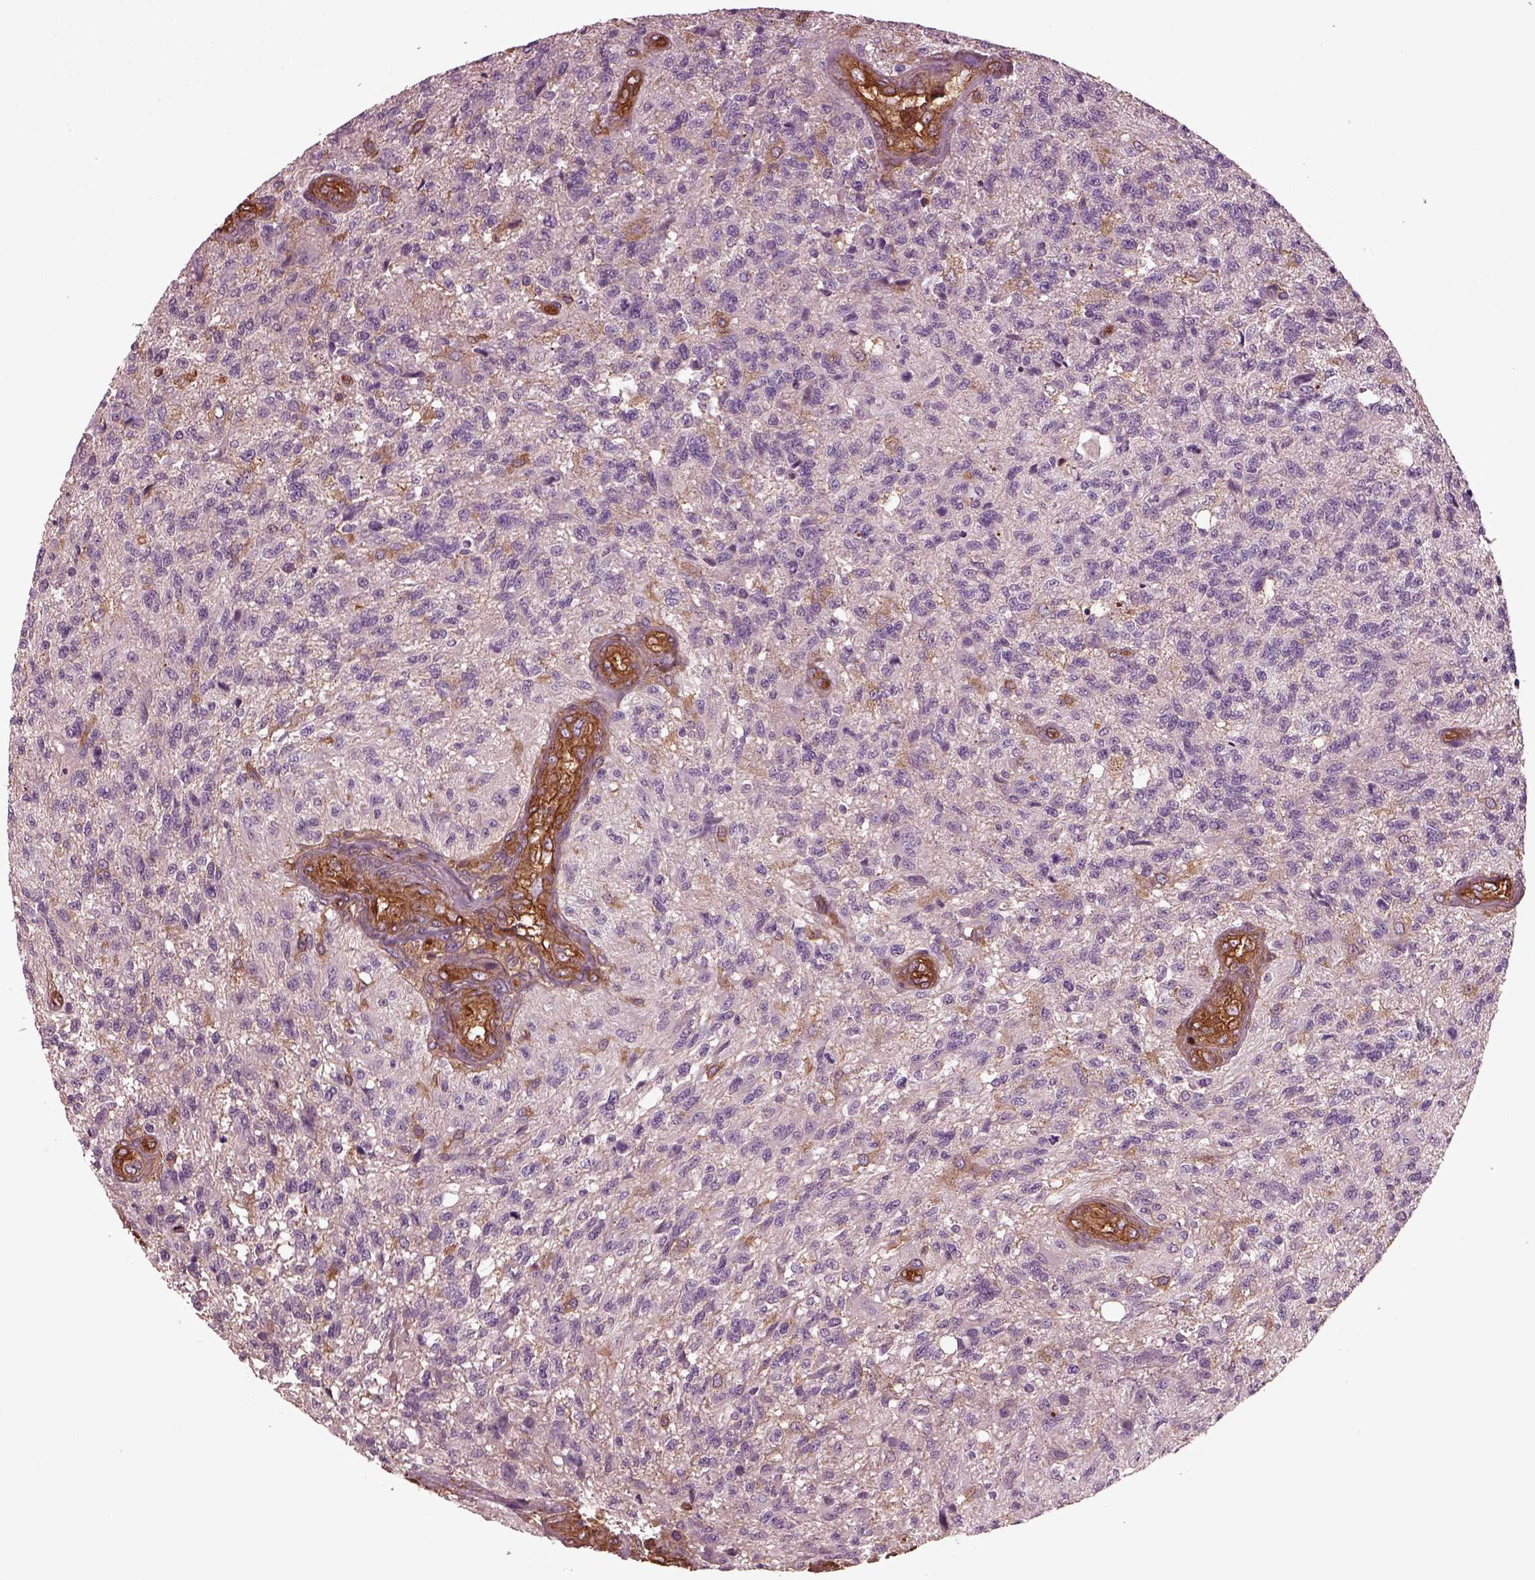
{"staining": {"intensity": "negative", "quantity": "none", "location": "none"}, "tissue": "glioma", "cell_type": "Tumor cells", "image_type": "cancer", "snomed": [{"axis": "morphology", "description": "Glioma, malignant, High grade"}, {"axis": "topography", "description": "Brain"}], "caption": "The micrograph displays no significant staining in tumor cells of malignant glioma (high-grade). (DAB immunohistochemistry, high magnification).", "gene": "MYL6", "patient": {"sex": "male", "age": 56}}